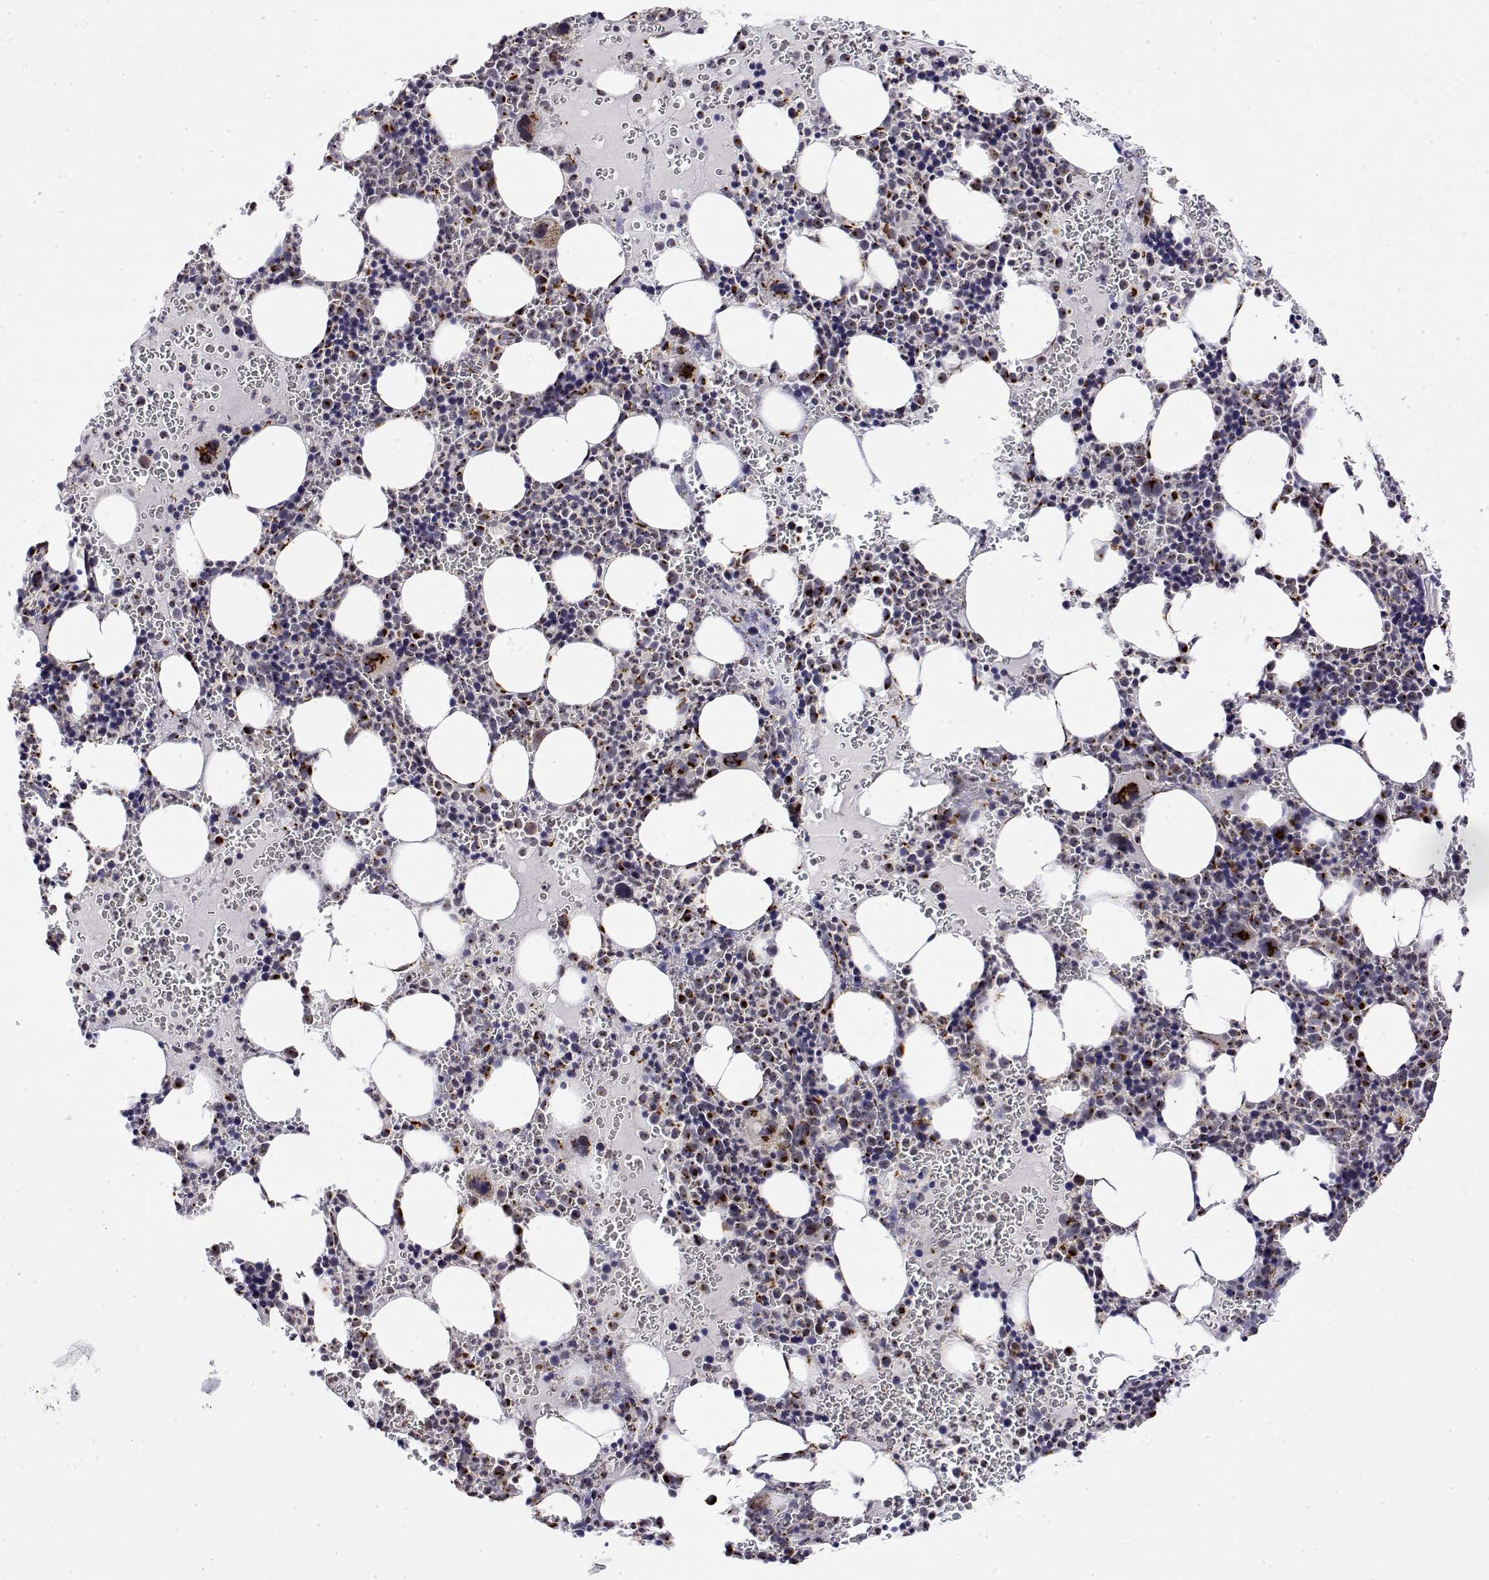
{"staining": {"intensity": "strong", "quantity": "<25%", "location": "cytoplasmic/membranous"}, "tissue": "bone marrow", "cell_type": "Hematopoietic cells", "image_type": "normal", "snomed": [{"axis": "morphology", "description": "Normal tissue, NOS"}, {"axis": "topography", "description": "Bone marrow"}], "caption": "Protein staining exhibits strong cytoplasmic/membranous positivity in approximately <25% of hematopoietic cells in benign bone marrow.", "gene": "YIPF3", "patient": {"sex": "male", "age": 63}}